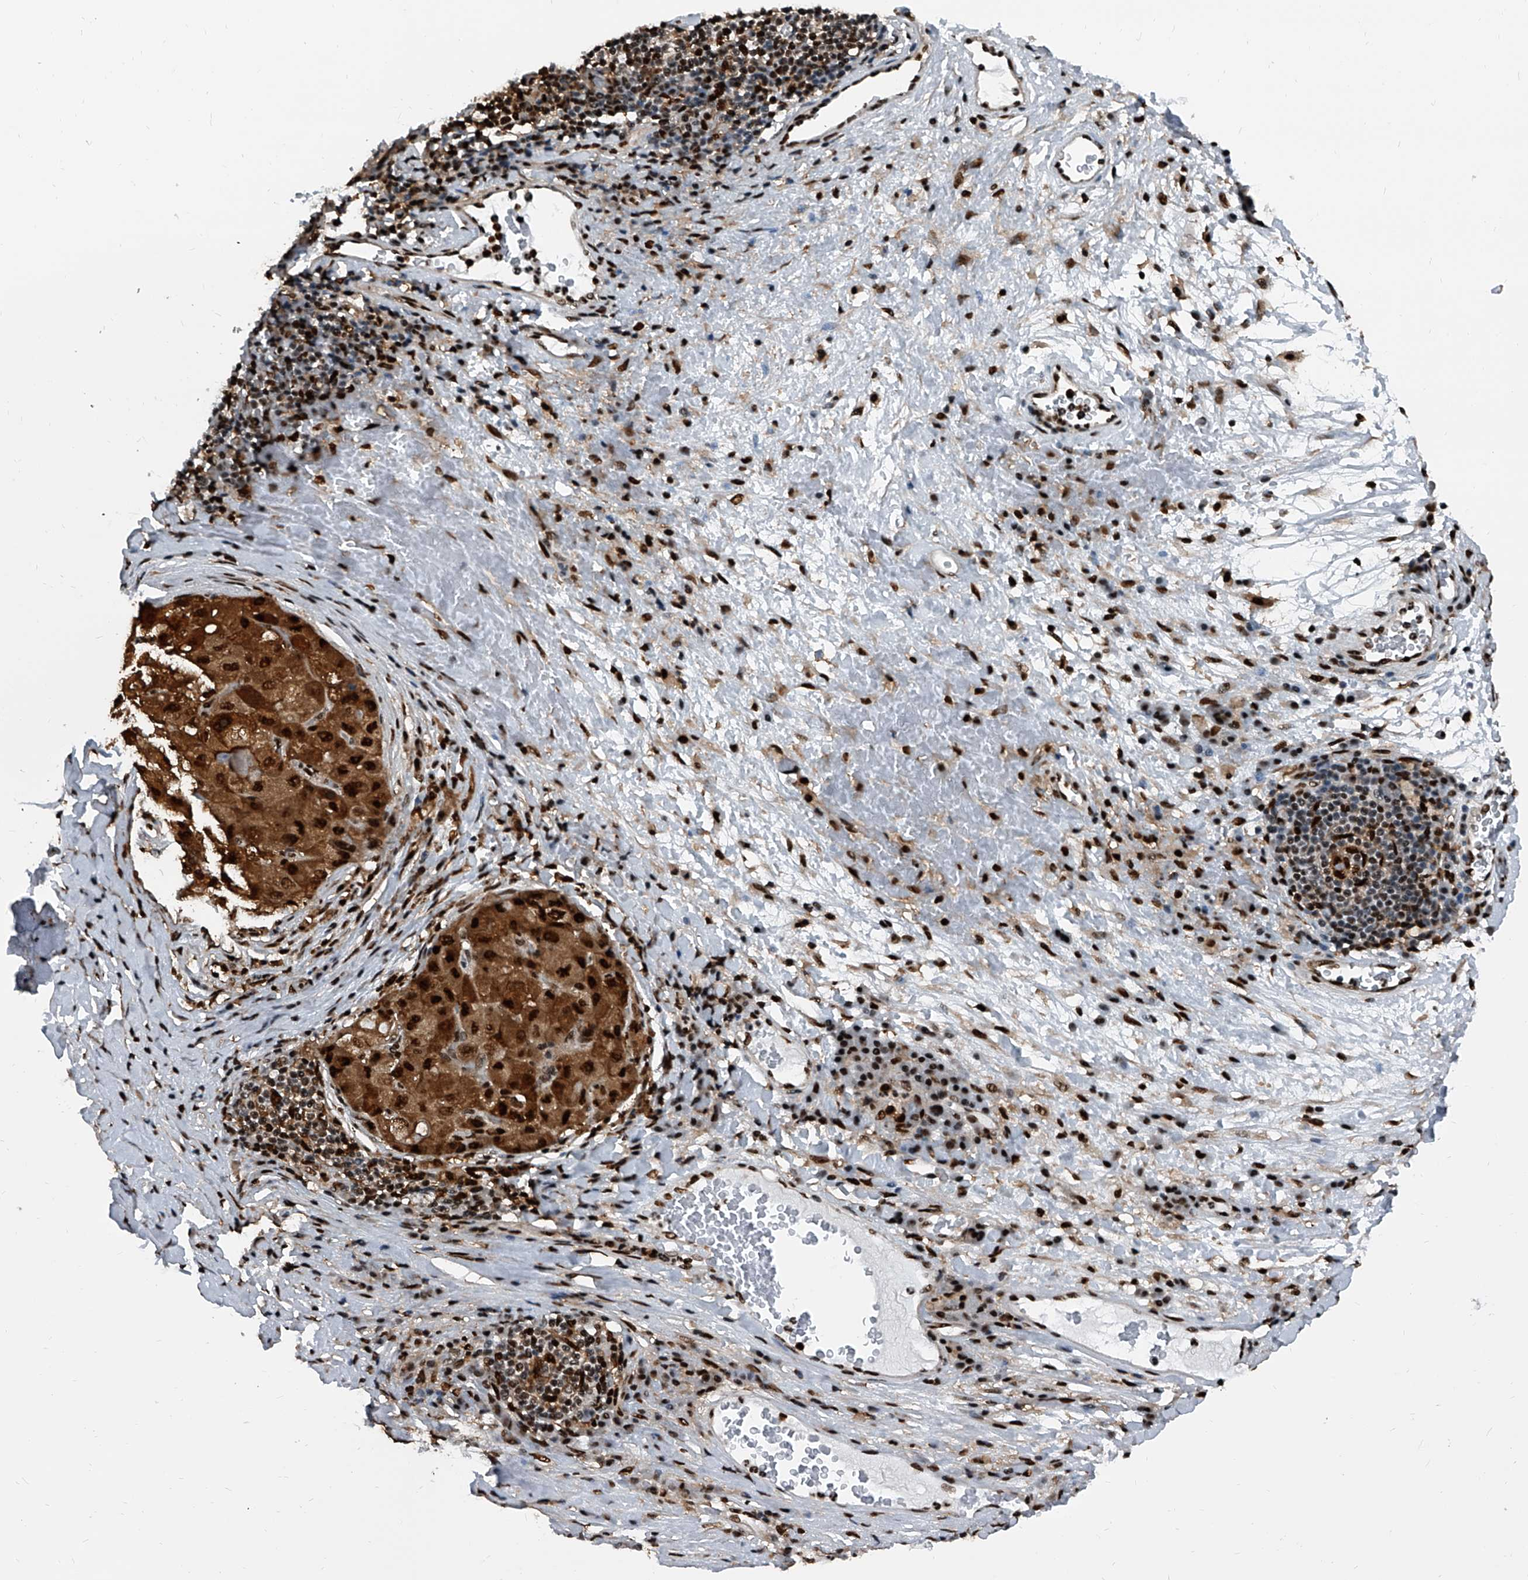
{"staining": {"intensity": "strong", "quantity": ">75%", "location": "cytoplasmic/membranous,nuclear"}, "tissue": "liver cancer", "cell_type": "Tumor cells", "image_type": "cancer", "snomed": [{"axis": "morphology", "description": "Carcinoma, Hepatocellular, NOS"}, {"axis": "topography", "description": "Liver"}], "caption": "The immunohistochemical stain shows strong cytoplasmic/membranous and nuclear expression in tumor cells of liver hepatocellular carcinoma tissue.", "gene": "FKBP5", "patient": {"sex": "male", "age": 80}}